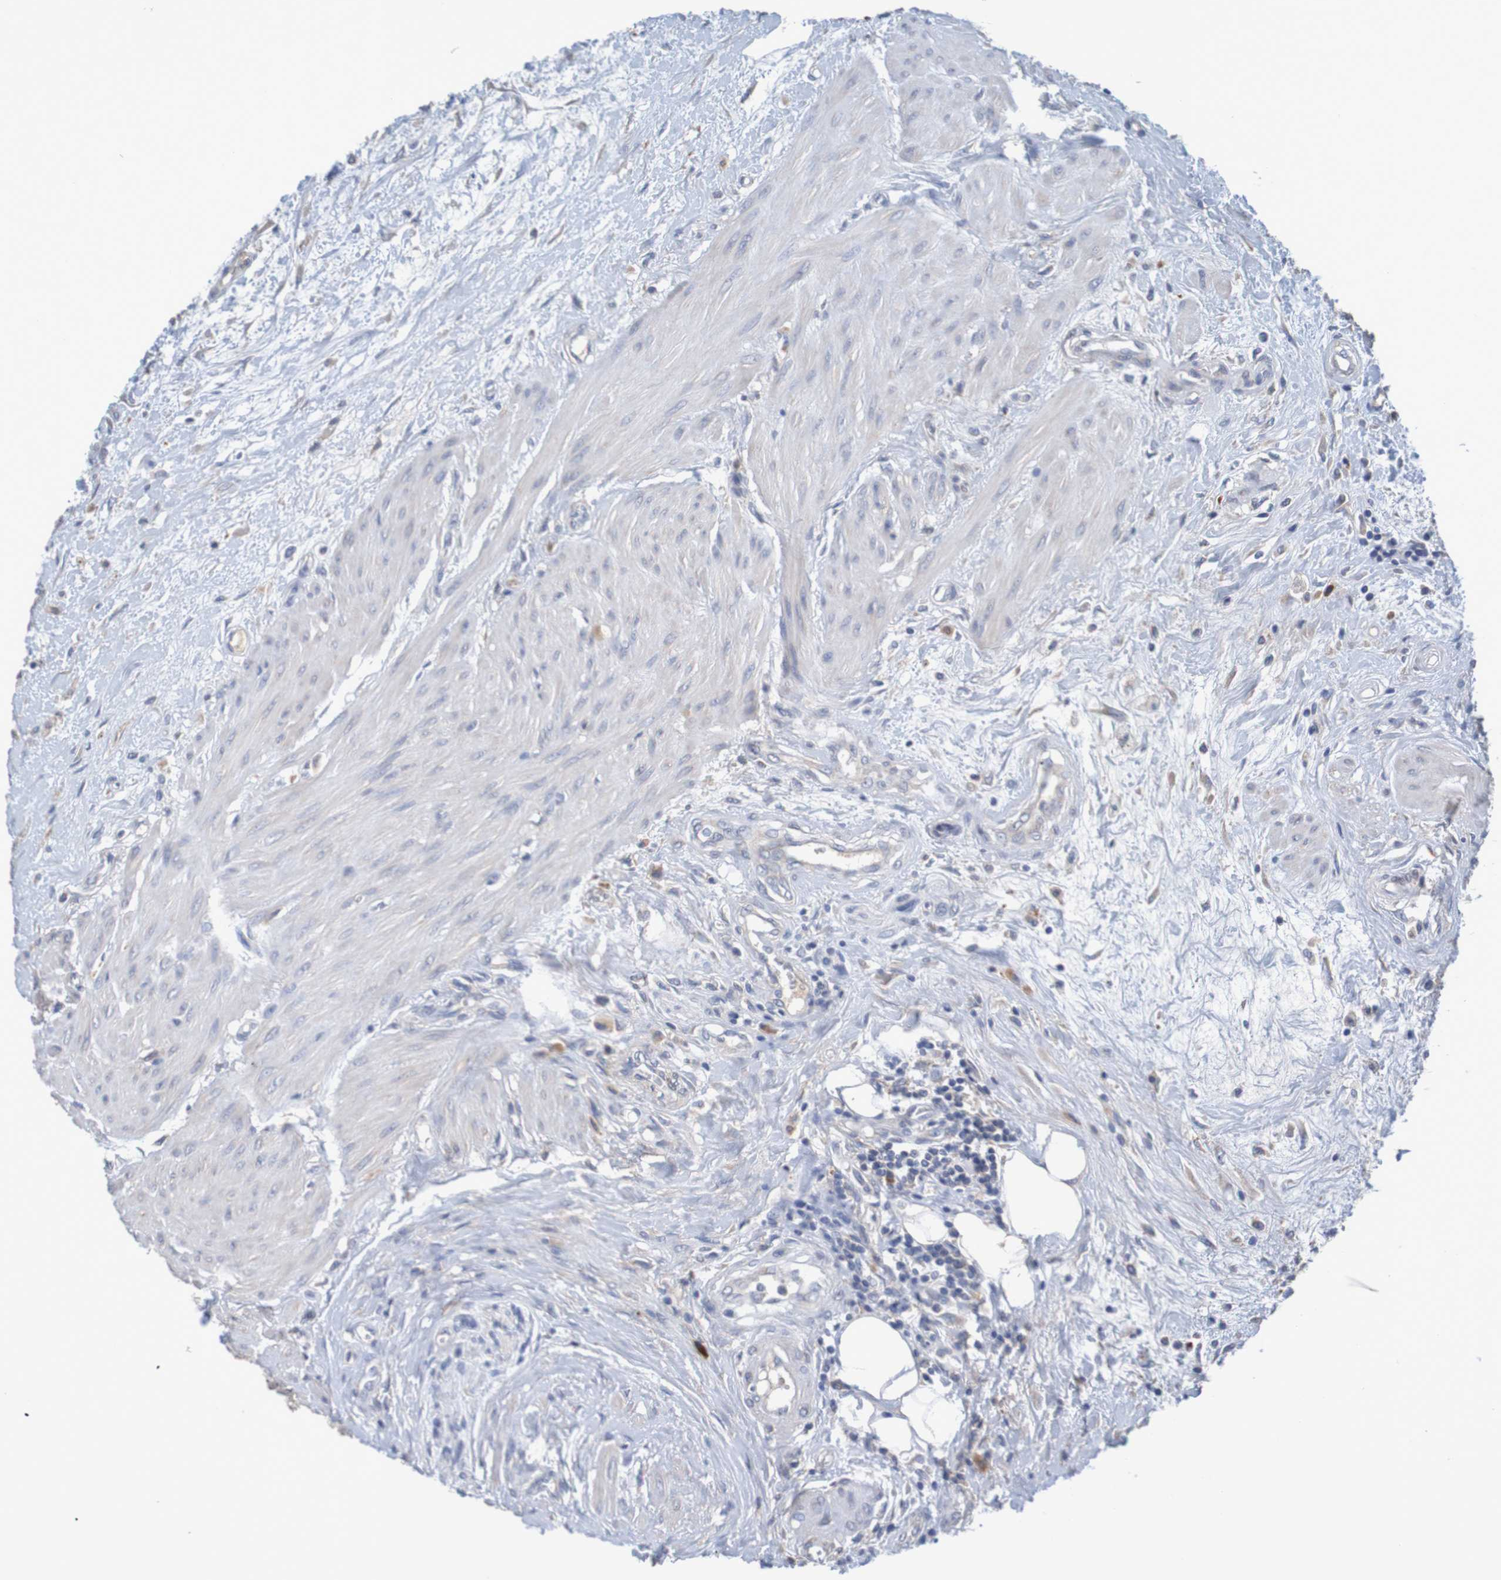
{"staining": {"intensity": "negative", "quantity": "none", "location": "none"}, "tissue": "urothelial cancer", "cell_type": "Tumor cells", "image_type": "cancer", "snomed": [{"axis": "morphology", "description": "Urothelial carcinoma, High grade"}, {"axis": "topography", "description": "Urinary bladder"}], "caption": "The histopathology image reveals no significant positivity in tumor cells of urothelial carcinoma (high-grade).", "gene": "LTA", "patient": {"sex": "male", "age": 35}}